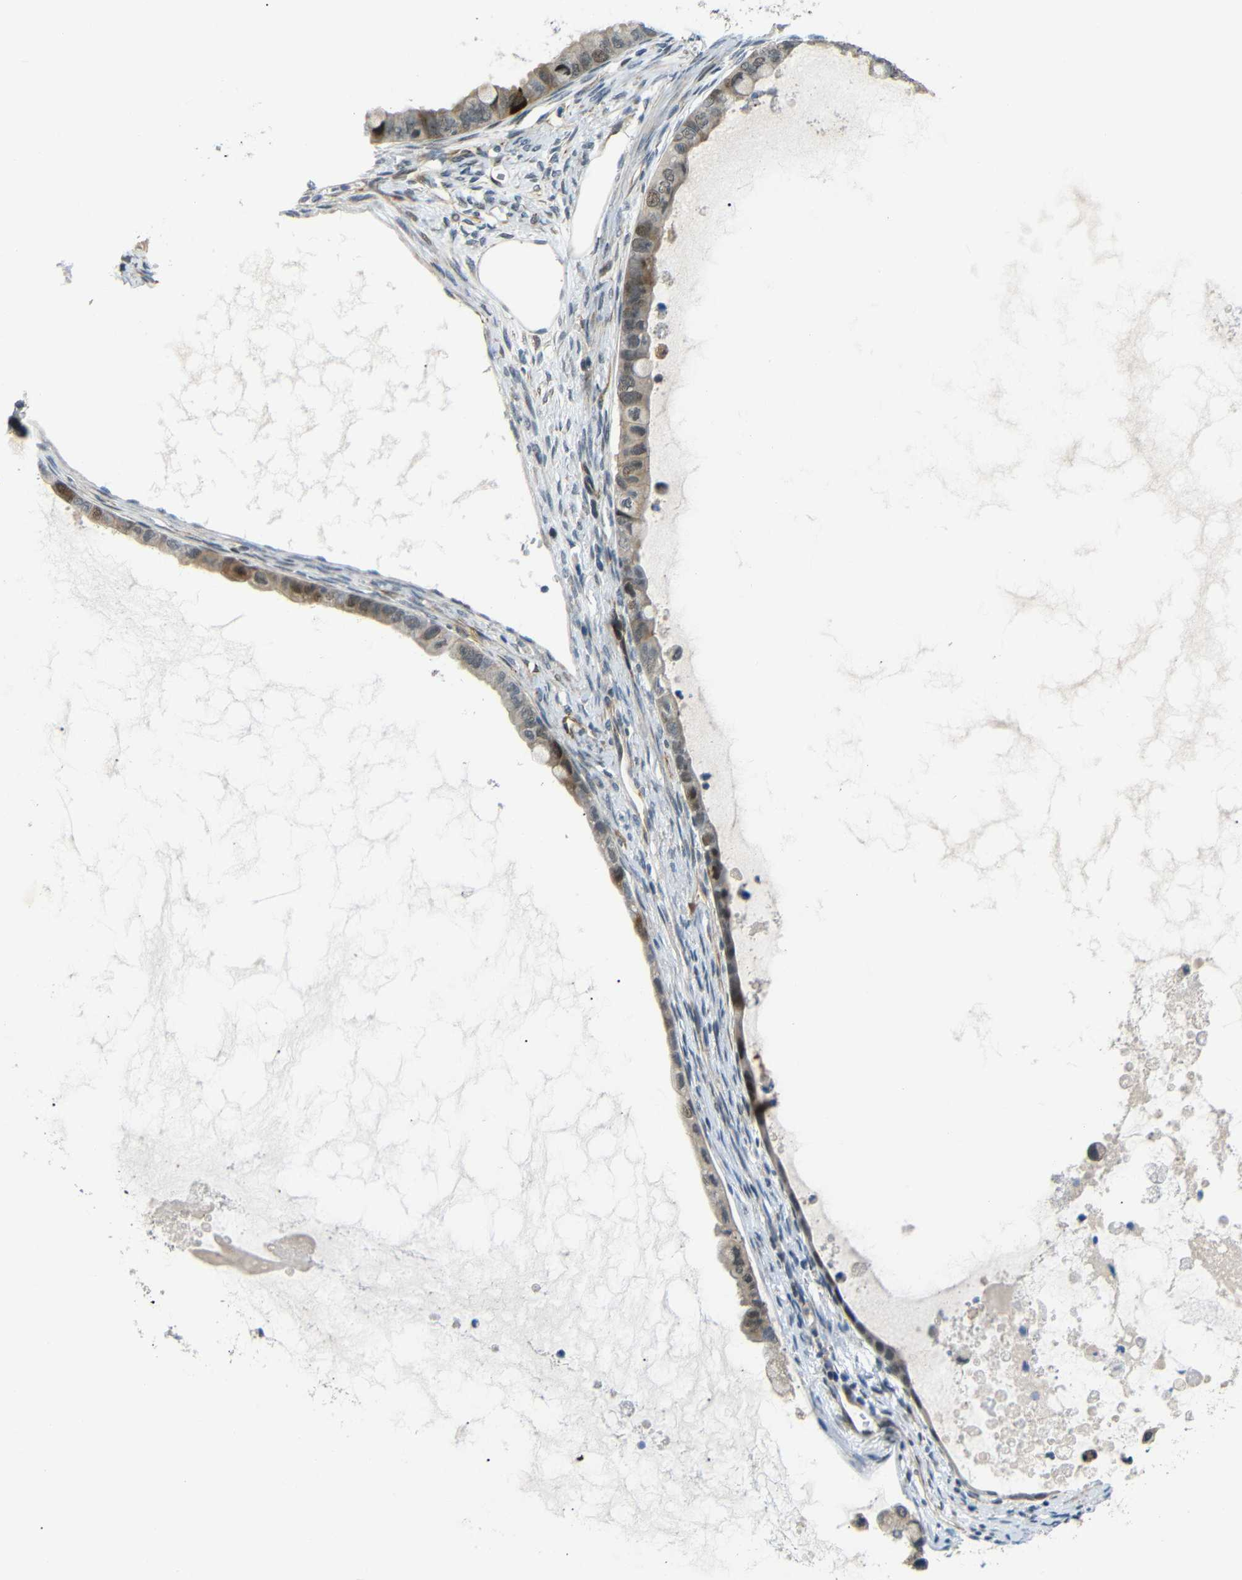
{"staining": {"intensity": "weak", "quantity": "<25%", "location": "cytoplasmic/membranous,nuclear"}, "tissue": "ovarian cancer", "cell_type": "Tumor cells", "image_type": "cancer", "snomed": [{"axis": "morphology", "description": "Cystadenocarcinoma, mucinous, NOS"}, {"axis": "topography", "description": "Ovary"}], "caption": "IHC micrograph of human ovarian cancer (mucinous cystadenocarcinoma) stained for a protein (brown), which shows no staining in tumor cells. The staining was performed using DAB to visualize the protein expression in brown, while the nuclei were stained in blue with hematoxylin (Magnification: 20x).", "gene": "SYDE1", "patient": {"sex": "female", "age": 80}}